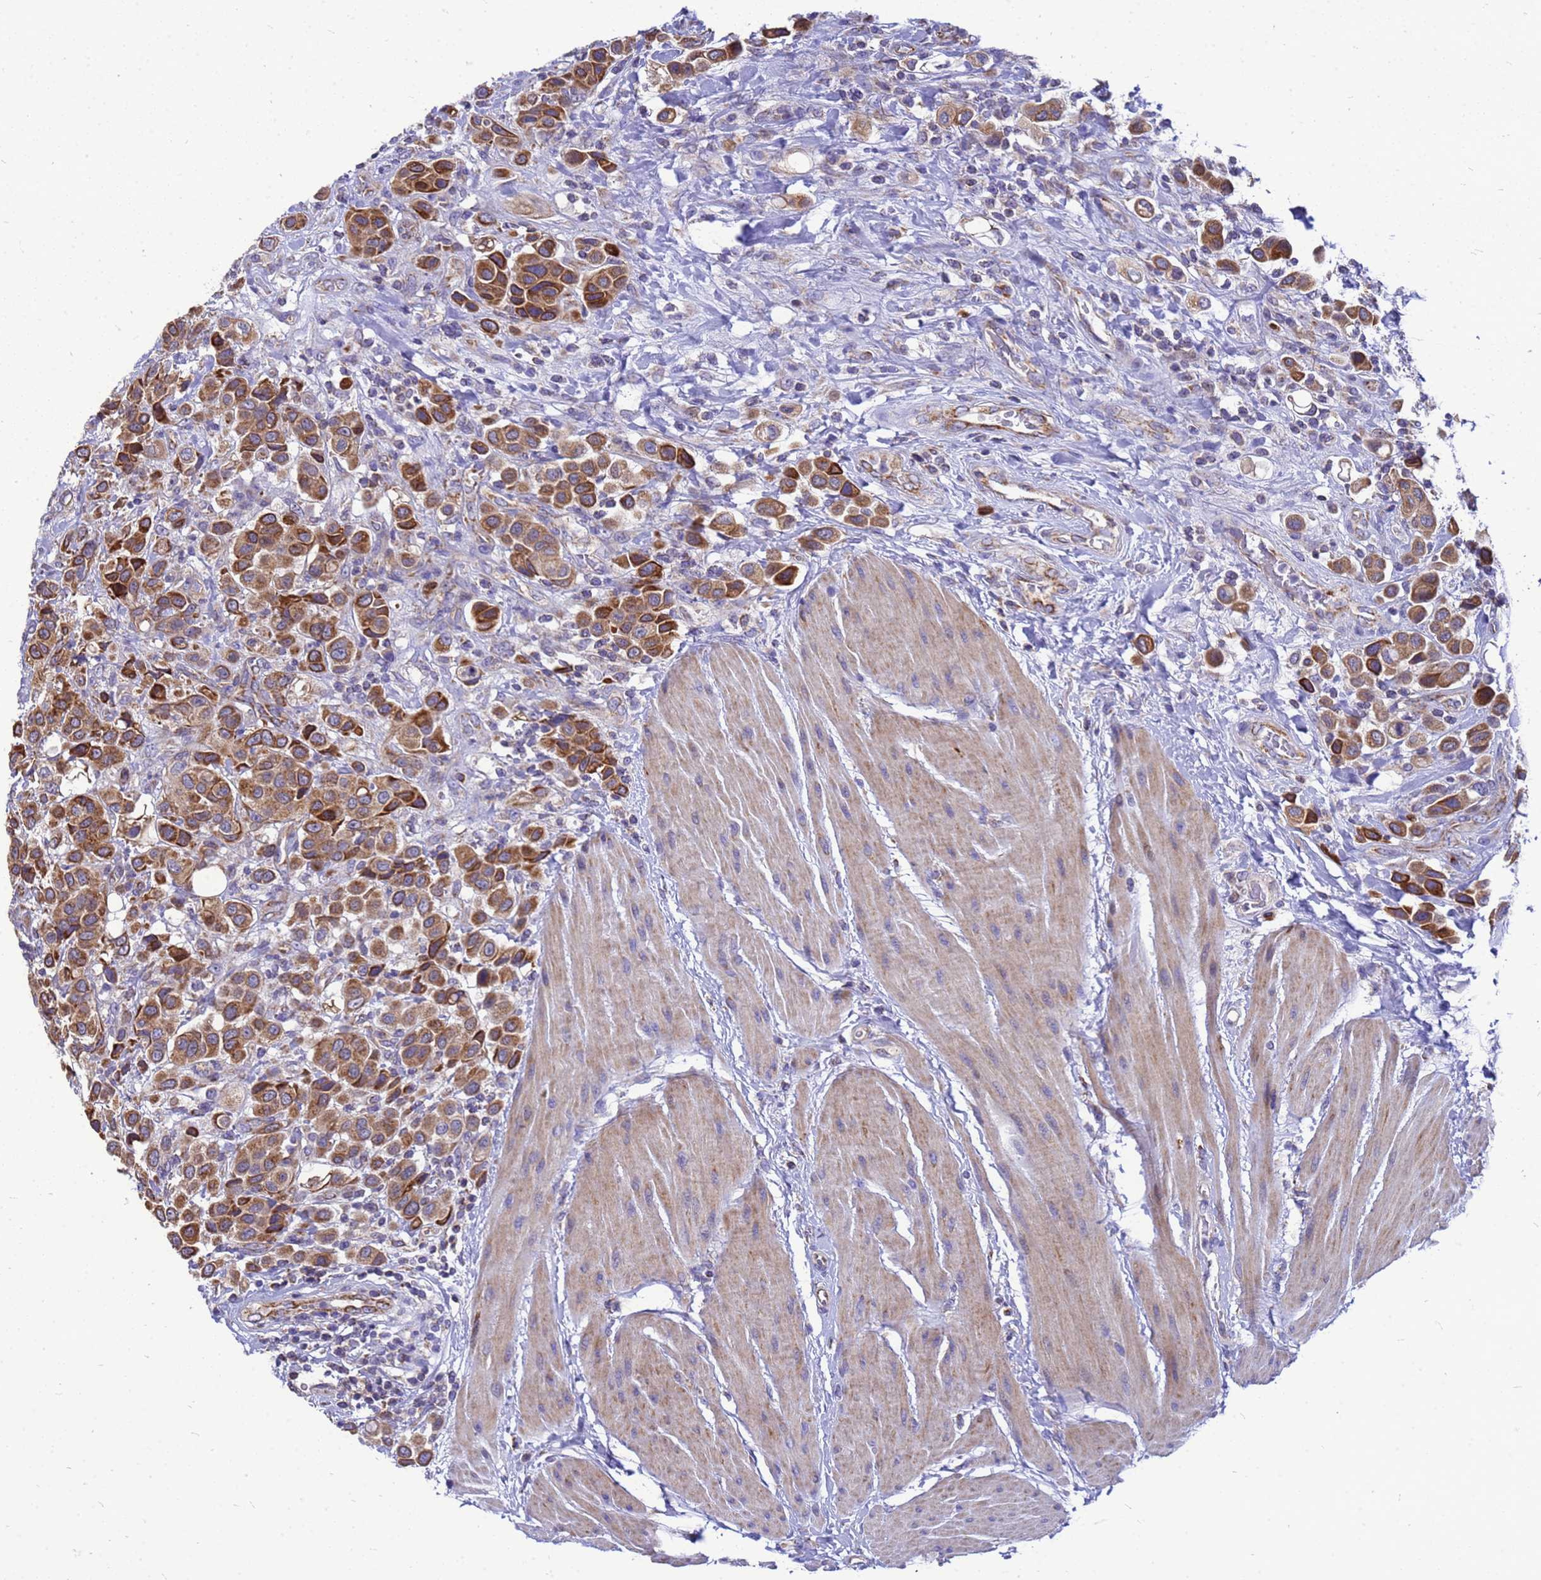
{"staining": {"intensity": "strong", "quantity": ">75%", "location": "cytoplasmic/membranous"}, "tissue": "urothelial cancer", "cell_type": "Tumor cells", "image_type": "cancer", "snomed": [{"axis": "morphology", "description": "Urothelial carcinoma, High grade"}, {"axis": "topography", "description": "Urinary bladder"}], "caption": "Protein staining of high-grade urothelial carcinoma tissue displays strong cytoplasmic/membranous expression in about >75% of tumor cells.", "gene": "CMC4", "patient": {"sex": "male", "age": 50}}